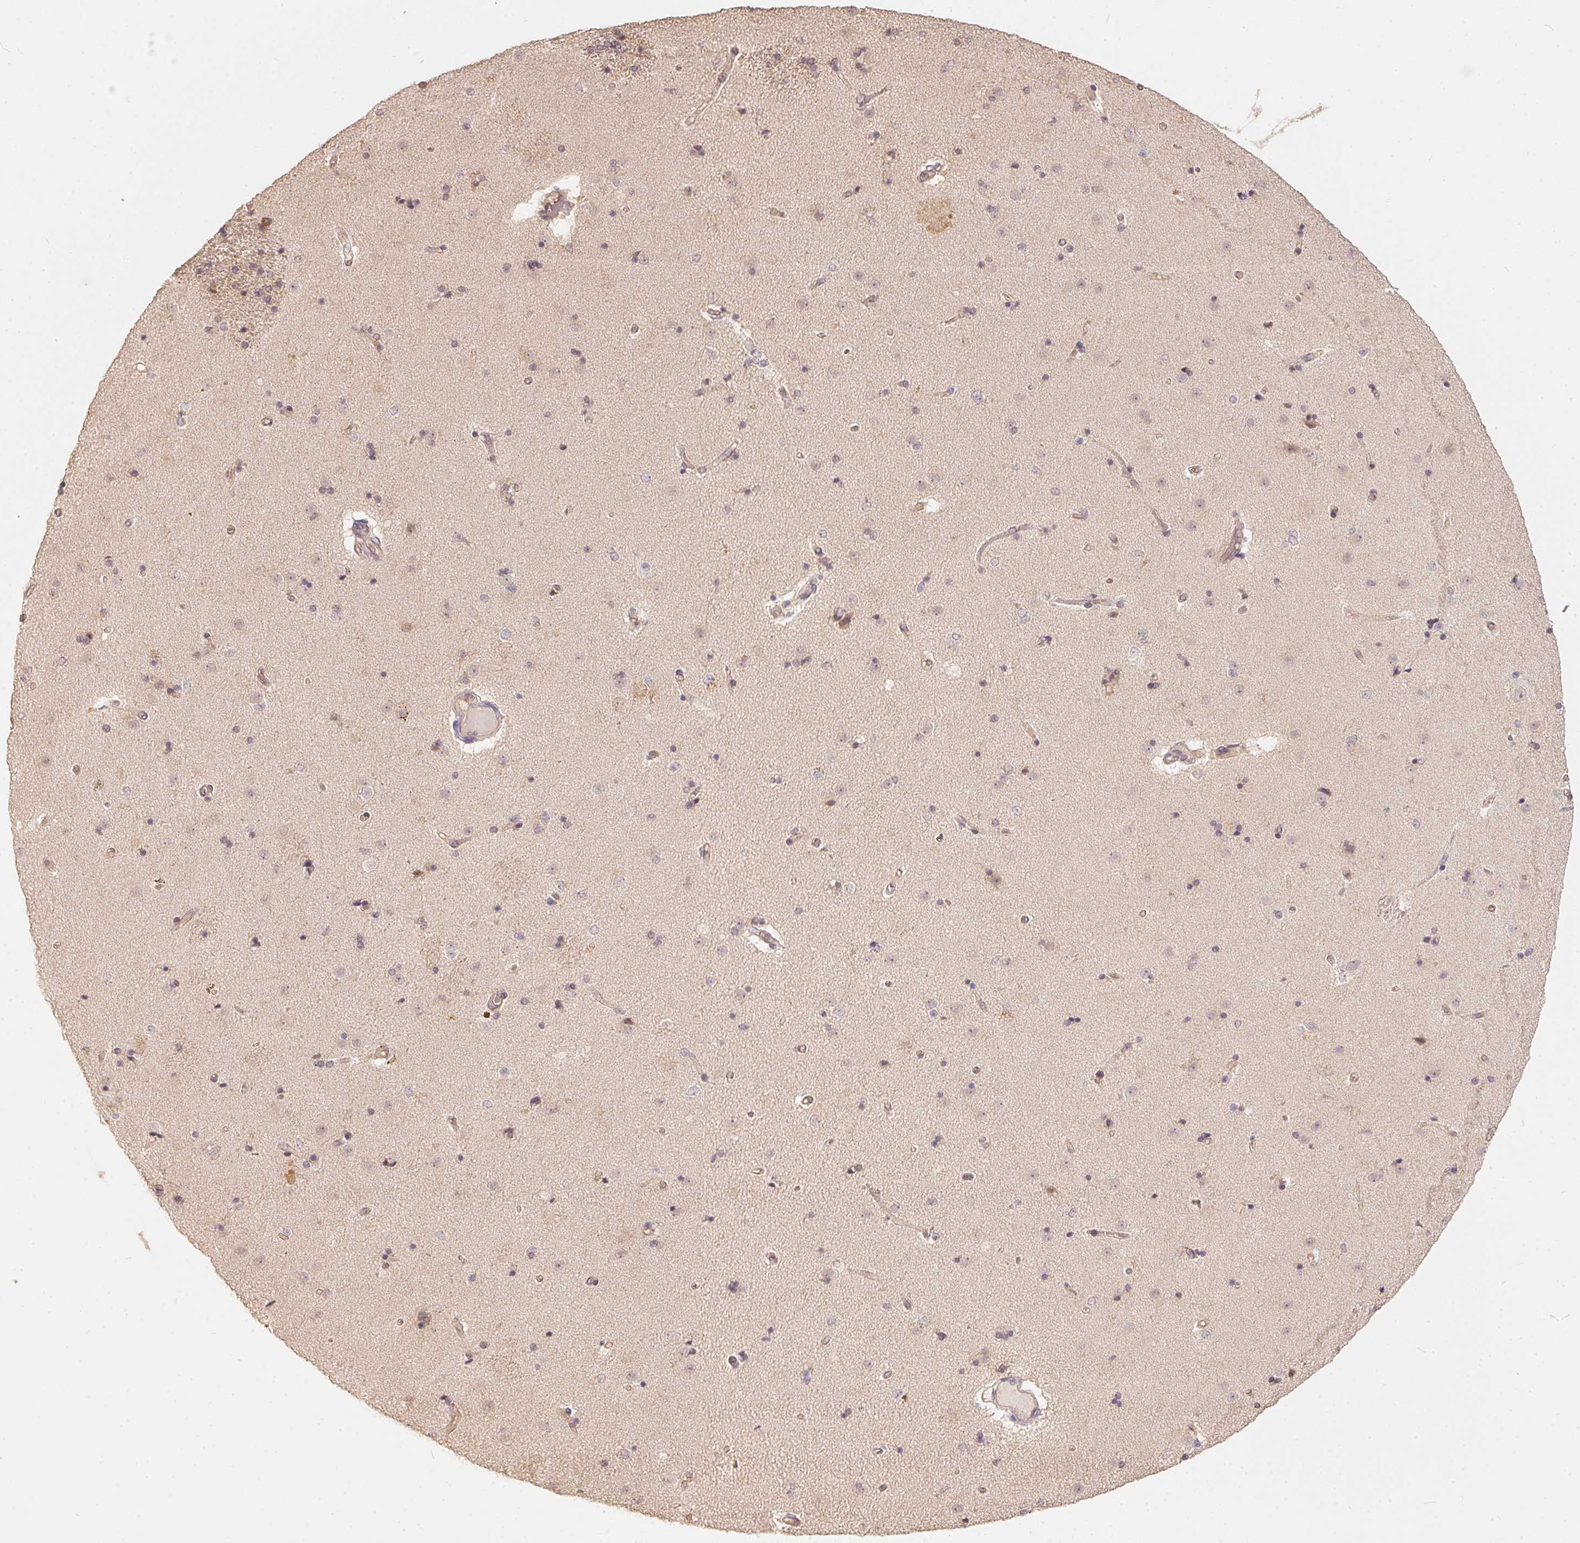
{"staining": {"intensity": "negative", "quantity": "none", "location": "none"}, "tissue": "caudate", "cell_type": "Glial cells", "image_type": "normal", "snomed": [{"axis": "morphology", "description": "Normal tissue, NOS"}, {"axis": "topography", "description": "Lateral ventricle wall"}], "caption": "High magnification brightfield microscopy of unremarkable caudate stained with DAB (3,3'-diaminobenzidine) (brown) and counterstained with hematoxylin (blue): glial cells show no significant positivity. Brightfield microscopy of immunohistochemistry stained with DAB (3,3'-diaminobenzidine) (brown) and hematoxylin (blue), captured at high magnification.", "gene": "BLMH", "patient": {"sex": "female", "age": 71}}